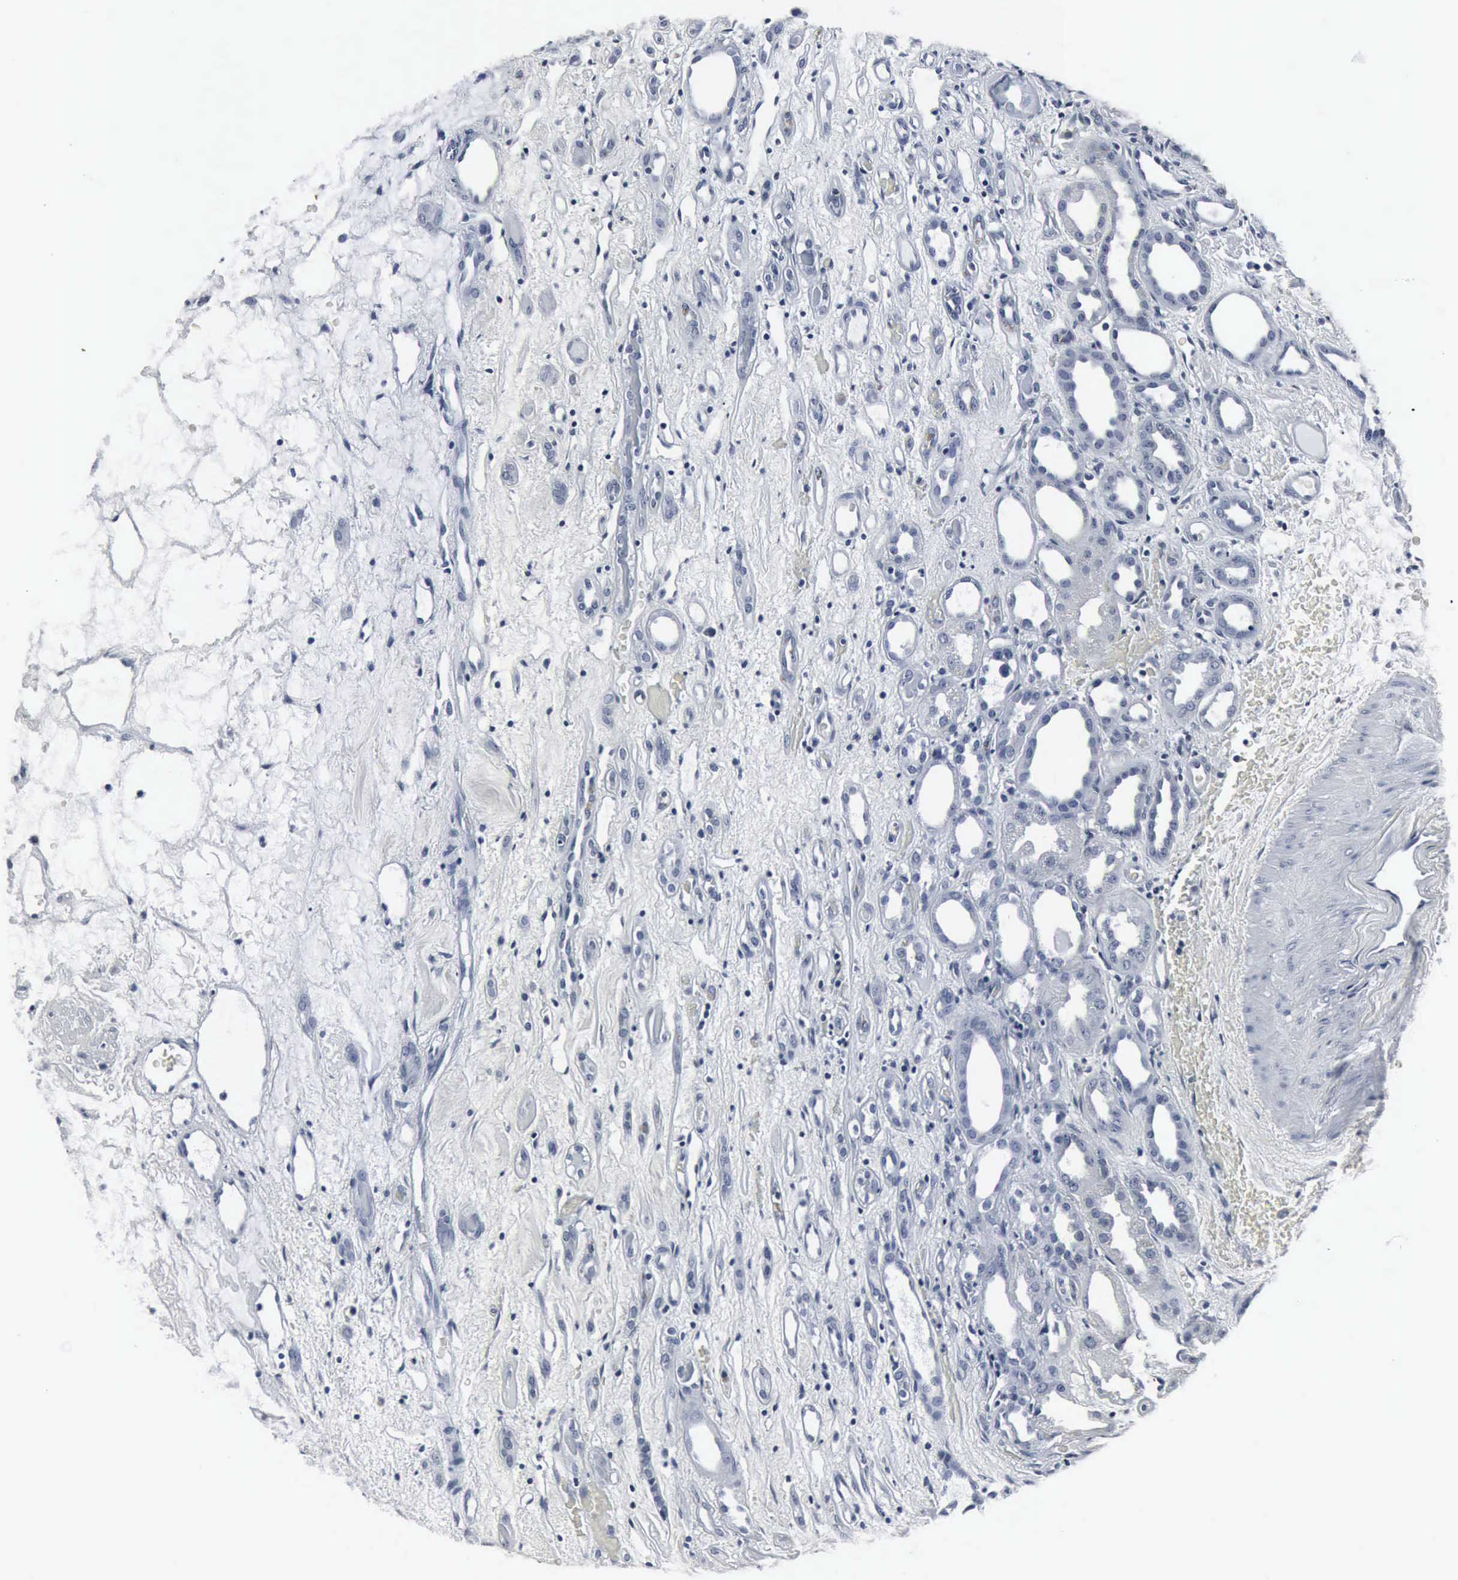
{"staining": {"intensity": "negative", "quantity": "none", "location": "none"}, "tissue": "renal cancer", "cell_type": "Tumor cells", "image_type": "cancer", "snomed": [{"axis": "morphology", "description": "Adenocarcinoma, NOS"}, {"axis": "topography", "description": "Kidney"}], "caption": "This is an IHC micrograph of human renal cancer (adenocarcinoma). There is no staining in tumor cells.", "gene": "SNAP25", "patient": {"sex": "female", "age": 60}}